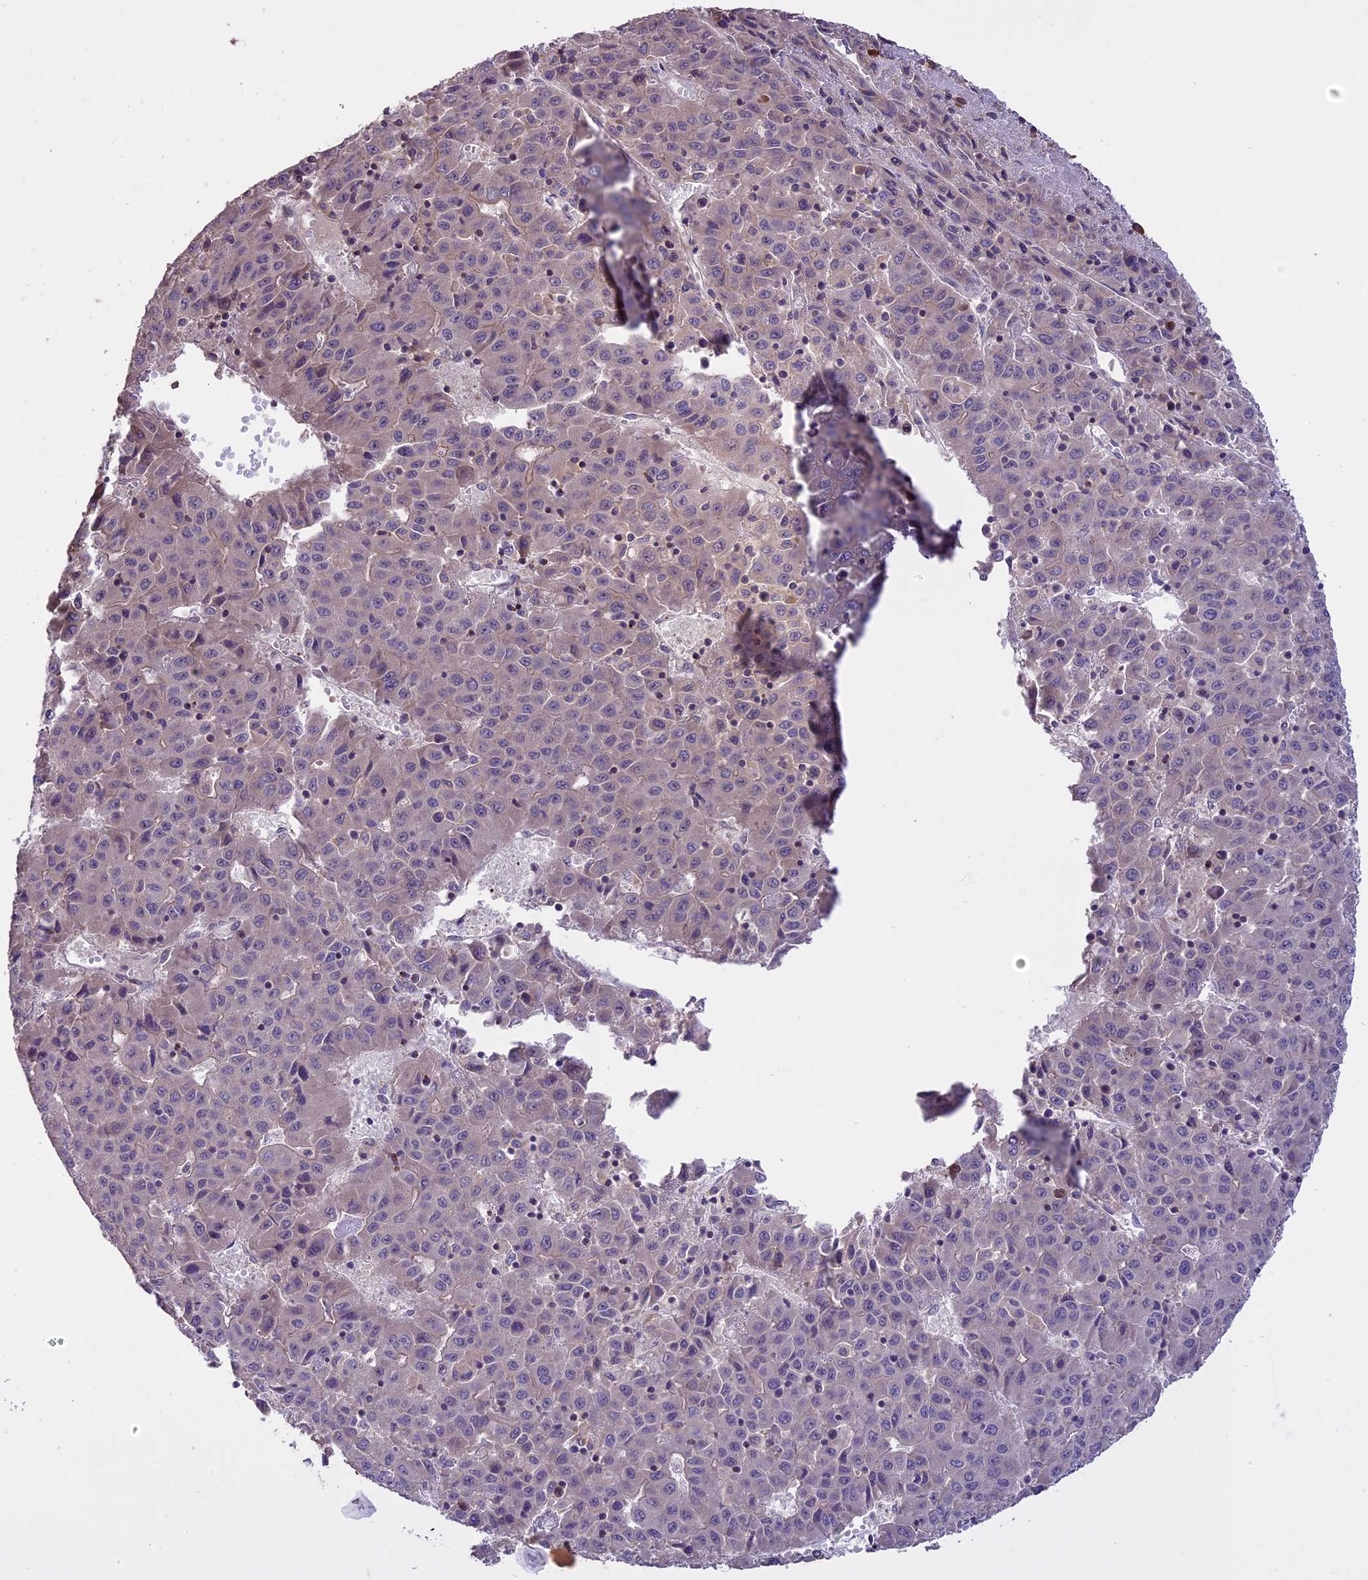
{"staining": {"intensity": "negative", "quantity": "none", "location": "none"}, "tissue": "liver cancer", "cell_type": "Tumor cells", "image_type": "cancer", "snomed": [{"axis": "morphology", "description": "Carcinoma, Hepatocellular, NOS"}, {"axis": "topography", "description": "Liver"}], "caption": "IHC histopathology image of neoplastic tissue: human hepatocellular carcinoma (liver) stained with DAB (3,3'-diaminobenzidine) reveals no significant protein expression in tumor cells.", "gene": "ENHO", "patient": {"sex": "female", "age": 53}}